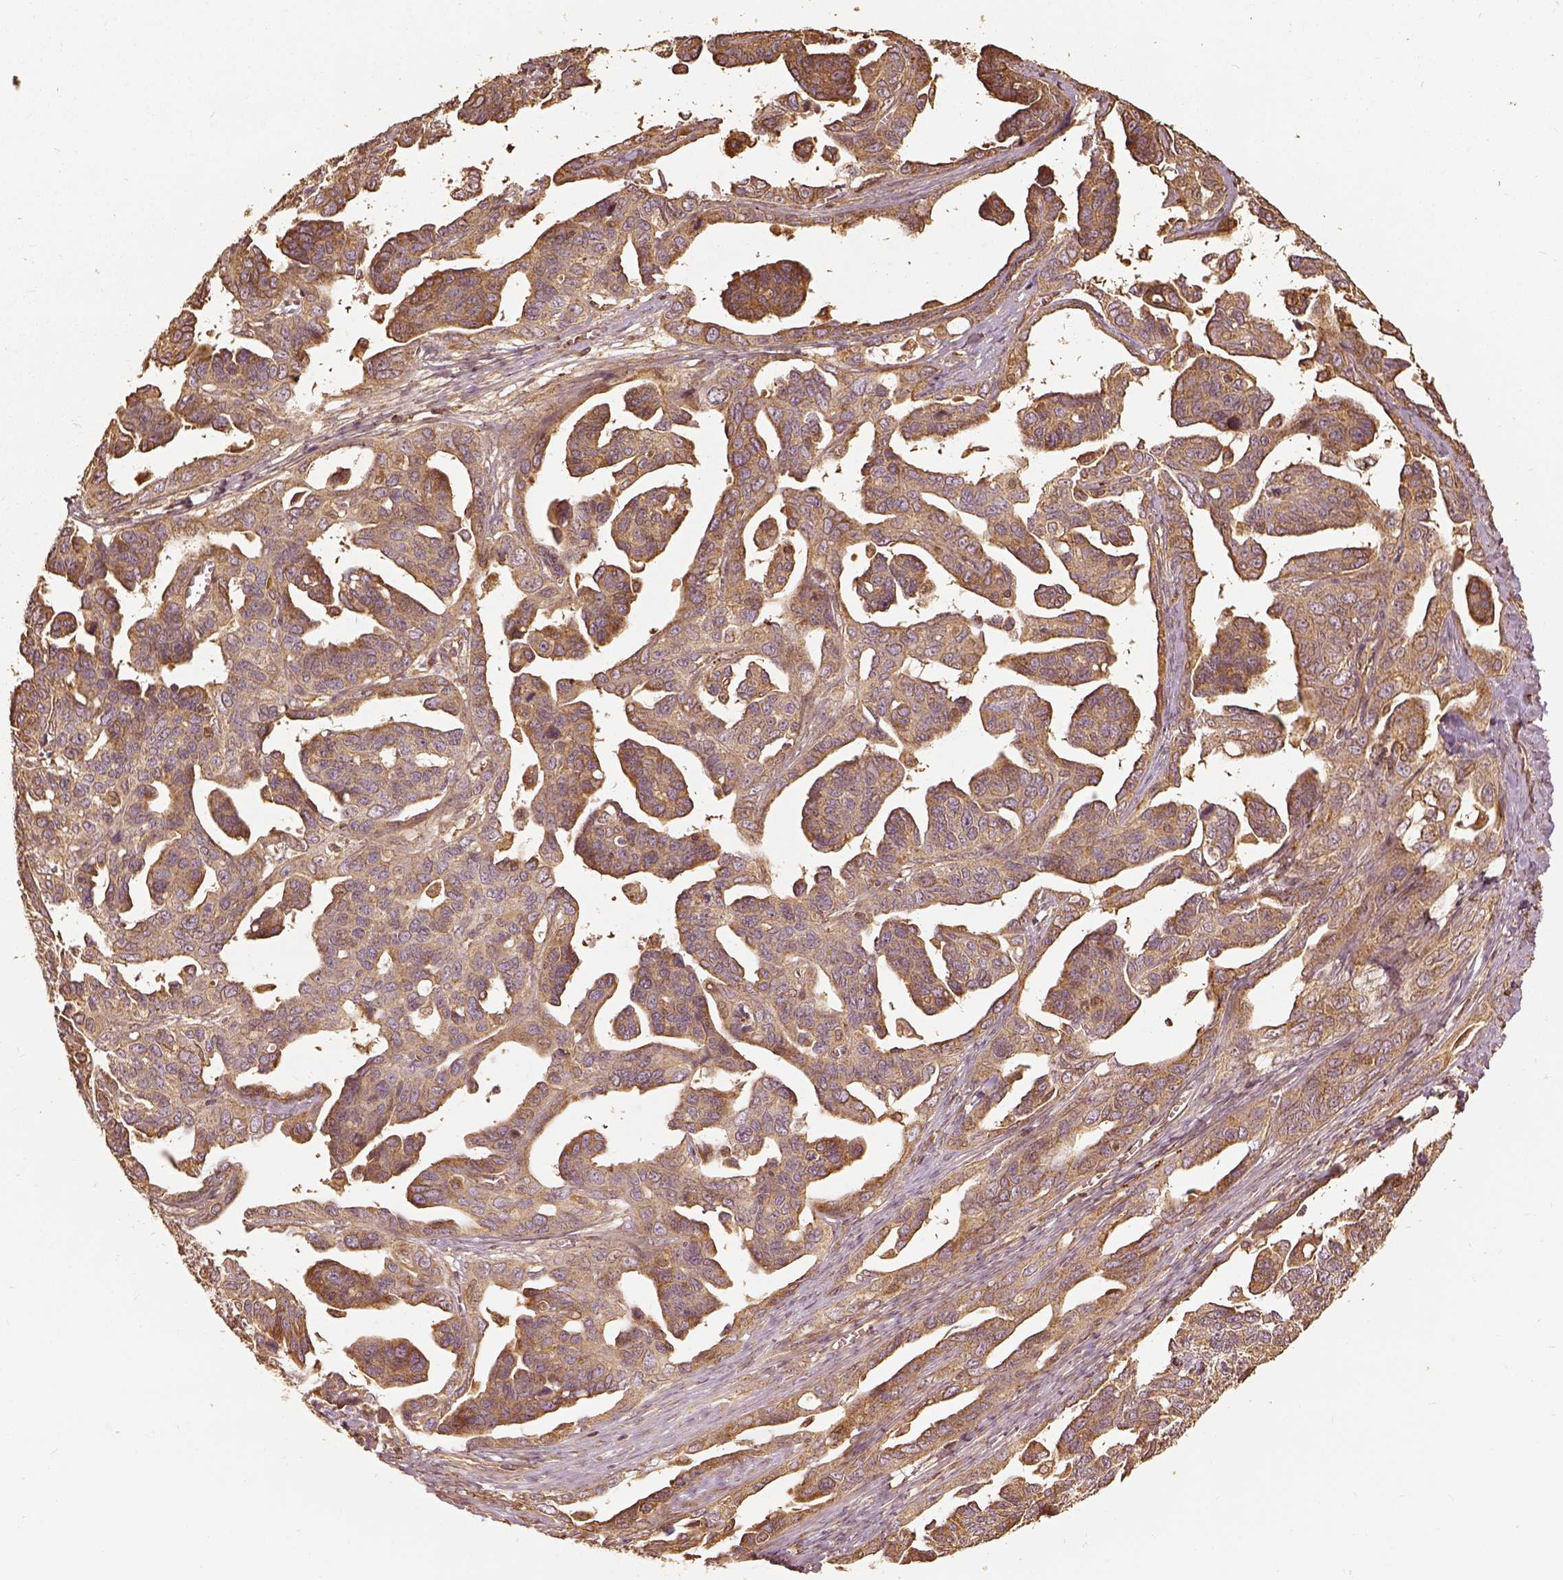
{"staining": {"intensity": "moderate", "quantity": "25%-75%", "location": "cytoplasmic/membranous"}, "tissue": "ovarian cancer", "cell_type": "Tumor cells", "image_type": "cancer", "snomed": [{"axis": "morphology", "description": "Cystadenocarcinoma, serous, NOS"}, {"axis": "topography", "description": "Ovary"}], "caption": "Moderate cytoplasmic/membranous staining is present in about 25%-75% of tumor cells in ovarian cancer.", "gene": "VEGFA", "patient": {"sex": "female", "age": 69}}